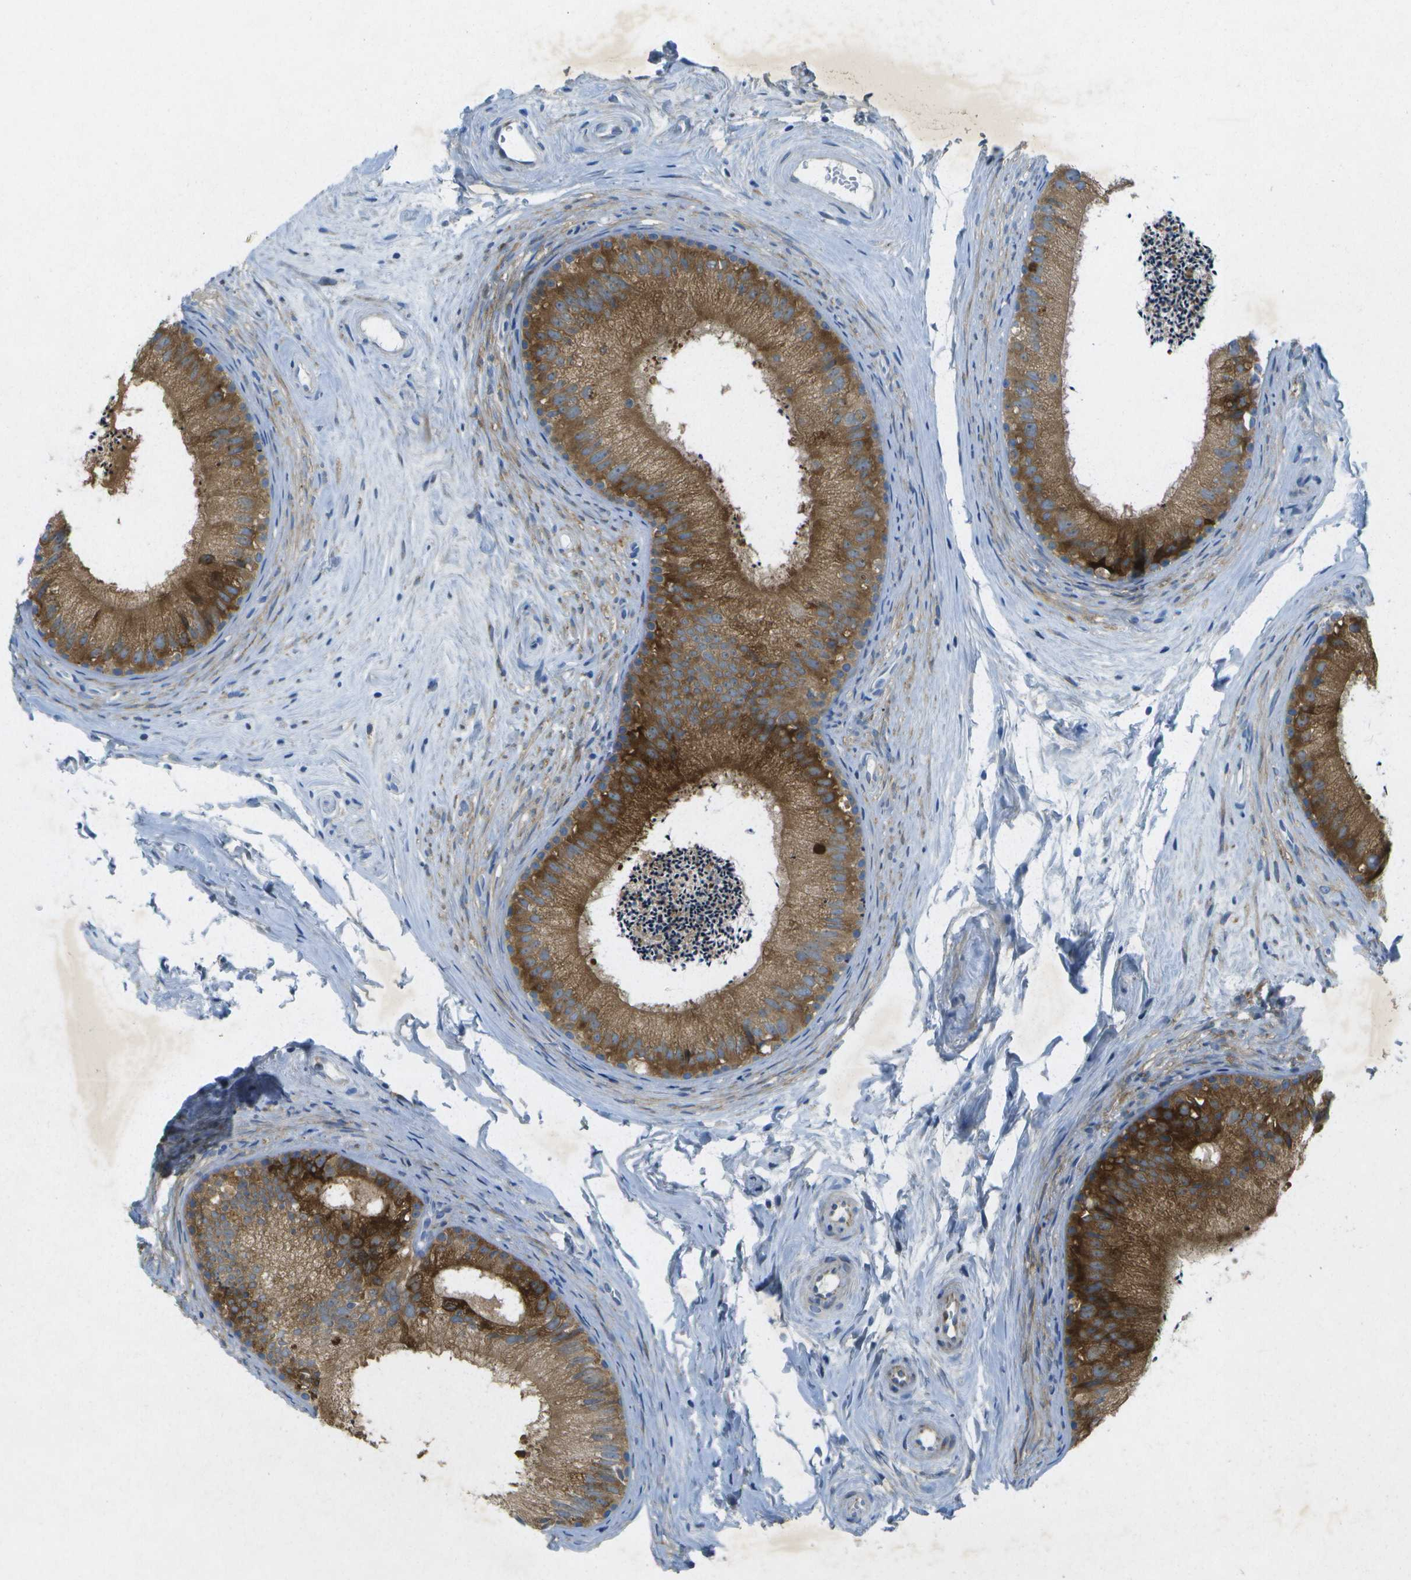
{"staining": {"intensity": "strong", "quantity": ">75%", "location": "cytoplasmic/membranous"}, "tissue": "epididymis", "cell_type": "Glandular cells", "image_type": "normal", "snomed": [{"axis": "morphology", "description": "Normal tissue, NOS"}, {"axis": "topography", "description": "Epididymis"}], "caption": "Protein analysis of benign epididymis reveals strong cytoplasmic/membranous staining in approximately >75% of glandular cells. (IHC, brightfield microscopy, high magnification).", "gene": "WNK2", "patient": {"sex": "male", "age": 56}}